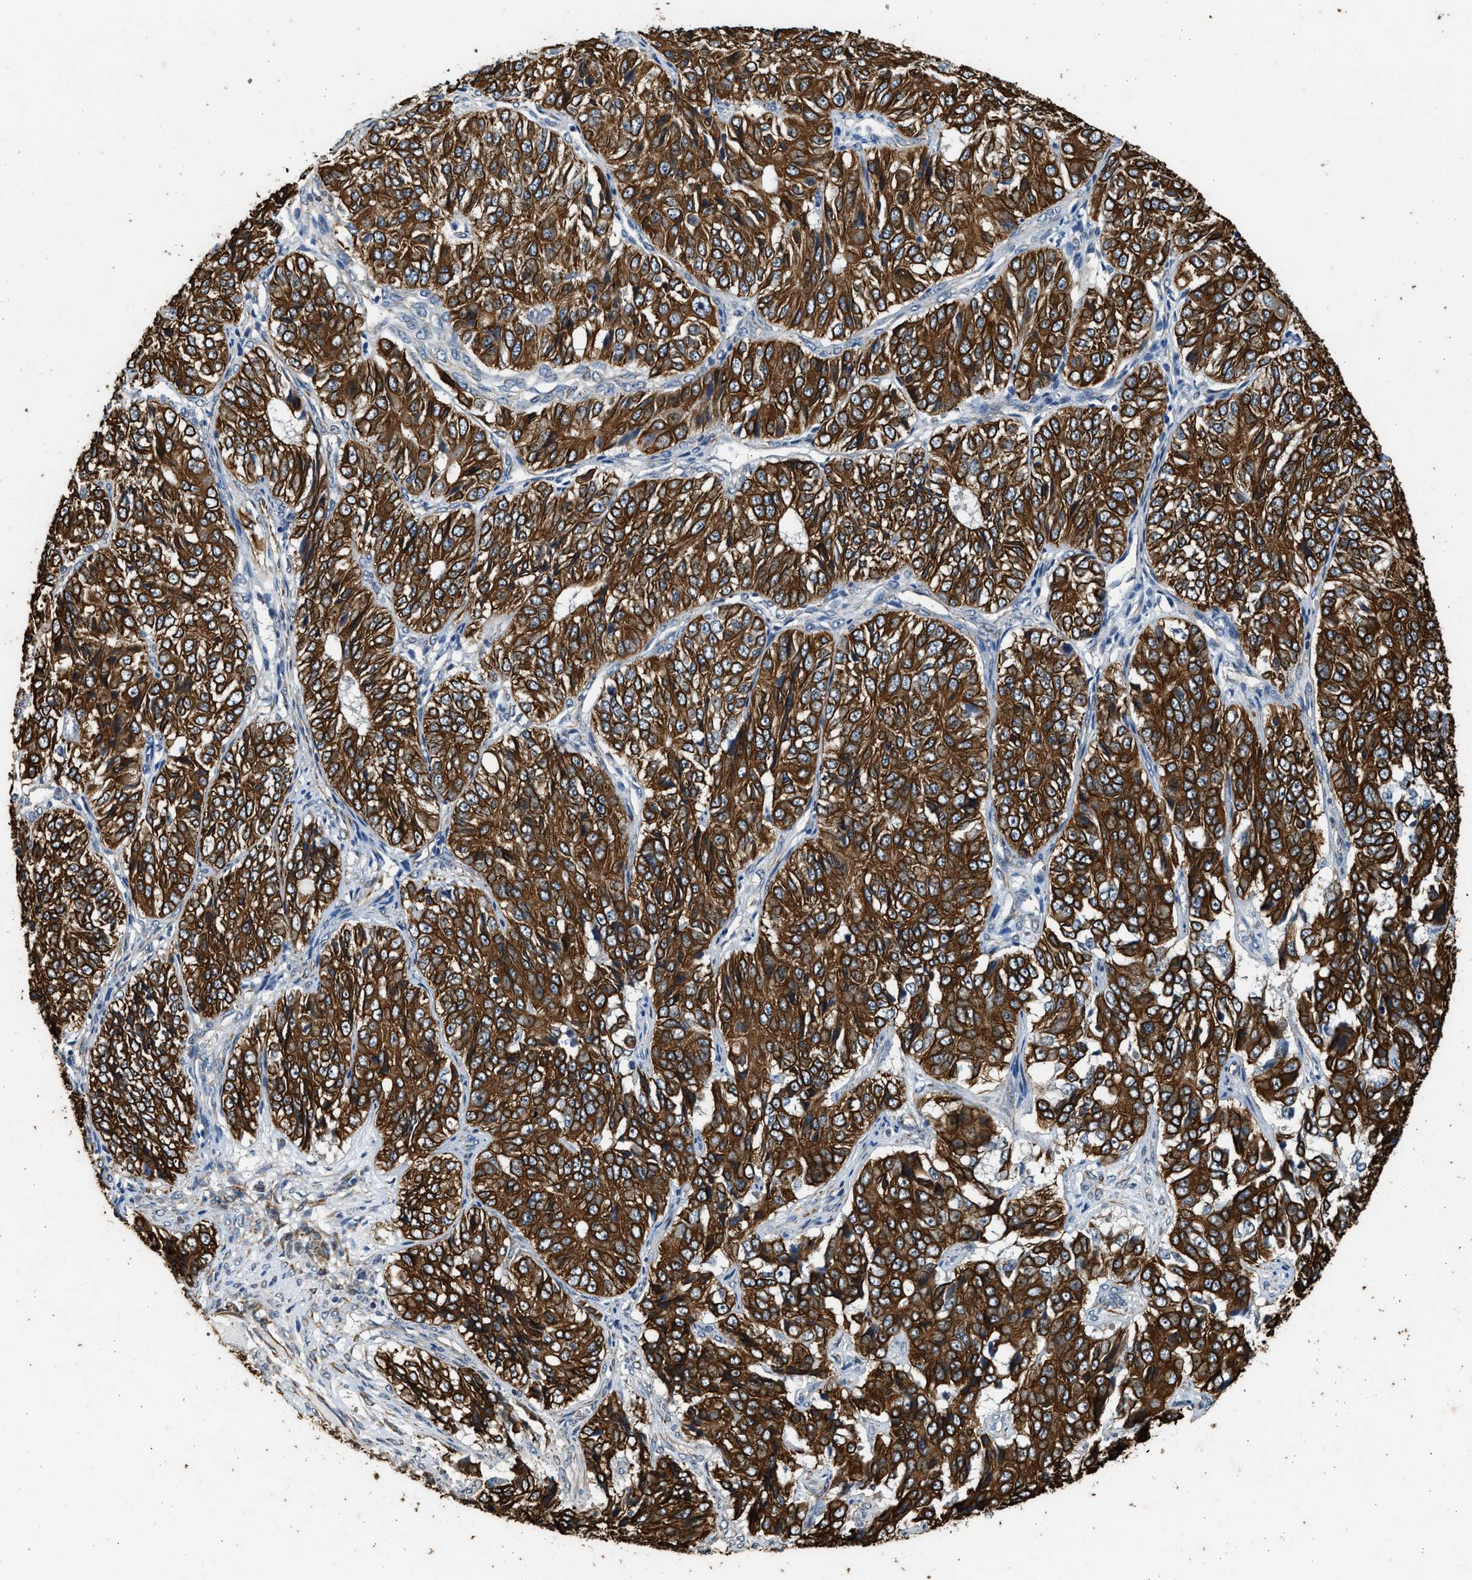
{"staining": {"intensity": "strong", "quantity": ">75%", "location": "cytoplasmic/membranous"}, "tissue": "ovarian cancer", "cell_type": "Tumor cells", "image_type": "cancer", "snomed": [{"axis": "morphology", "description": "Carcinoma, endometroid"}, {"axis": "topography", "description": "Ovary"}], "caption": "A photomicrograph of human ovarian endometroid carcinoma stained for a protein displays strong cytoplasmic/membranous brown staining in tumor cells.", "gene": "PCLO", "patient": {"sex": "female", "age": 51}}